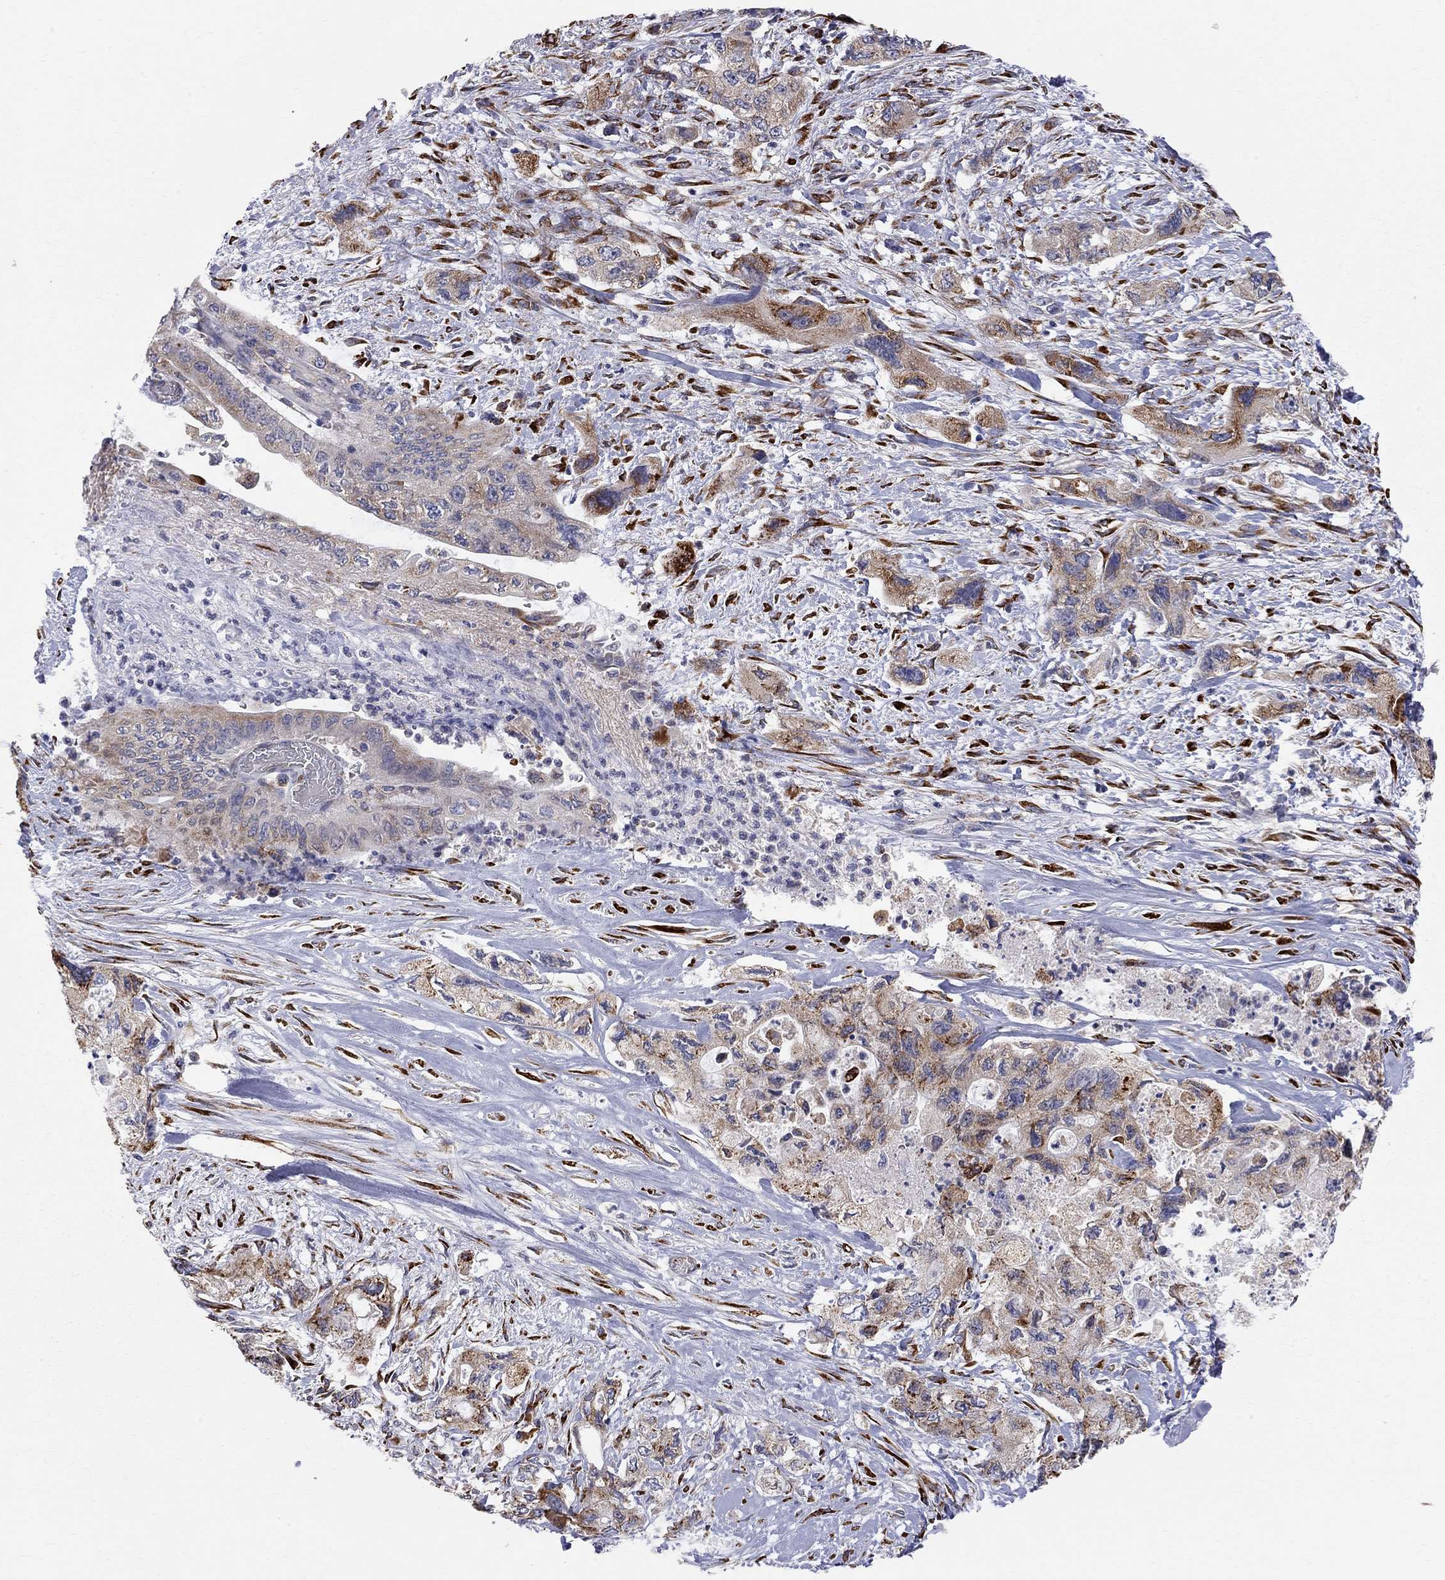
{"staining": {"intensity": "strong", "quantity": "<25%", "location": "cytoplasmic/membranous"}, "tissue": "pancreatic cancer", "cell_type": "Tumor cells", "image_type": "cancer", "snomed": [{"axis": "morphology", "description": "Adenocarcinoma, NOS"}, {"axis": "topography", "description": "Pancreas"}], "caption": "Strong cytoplasmic/membranous protein positivity is appreciated in about <25% of tumor cells in pancreatic cancer (adenocarcinoma).", "gene": "CASTOR1", "patient": {"sex": "female", "age": 73}}